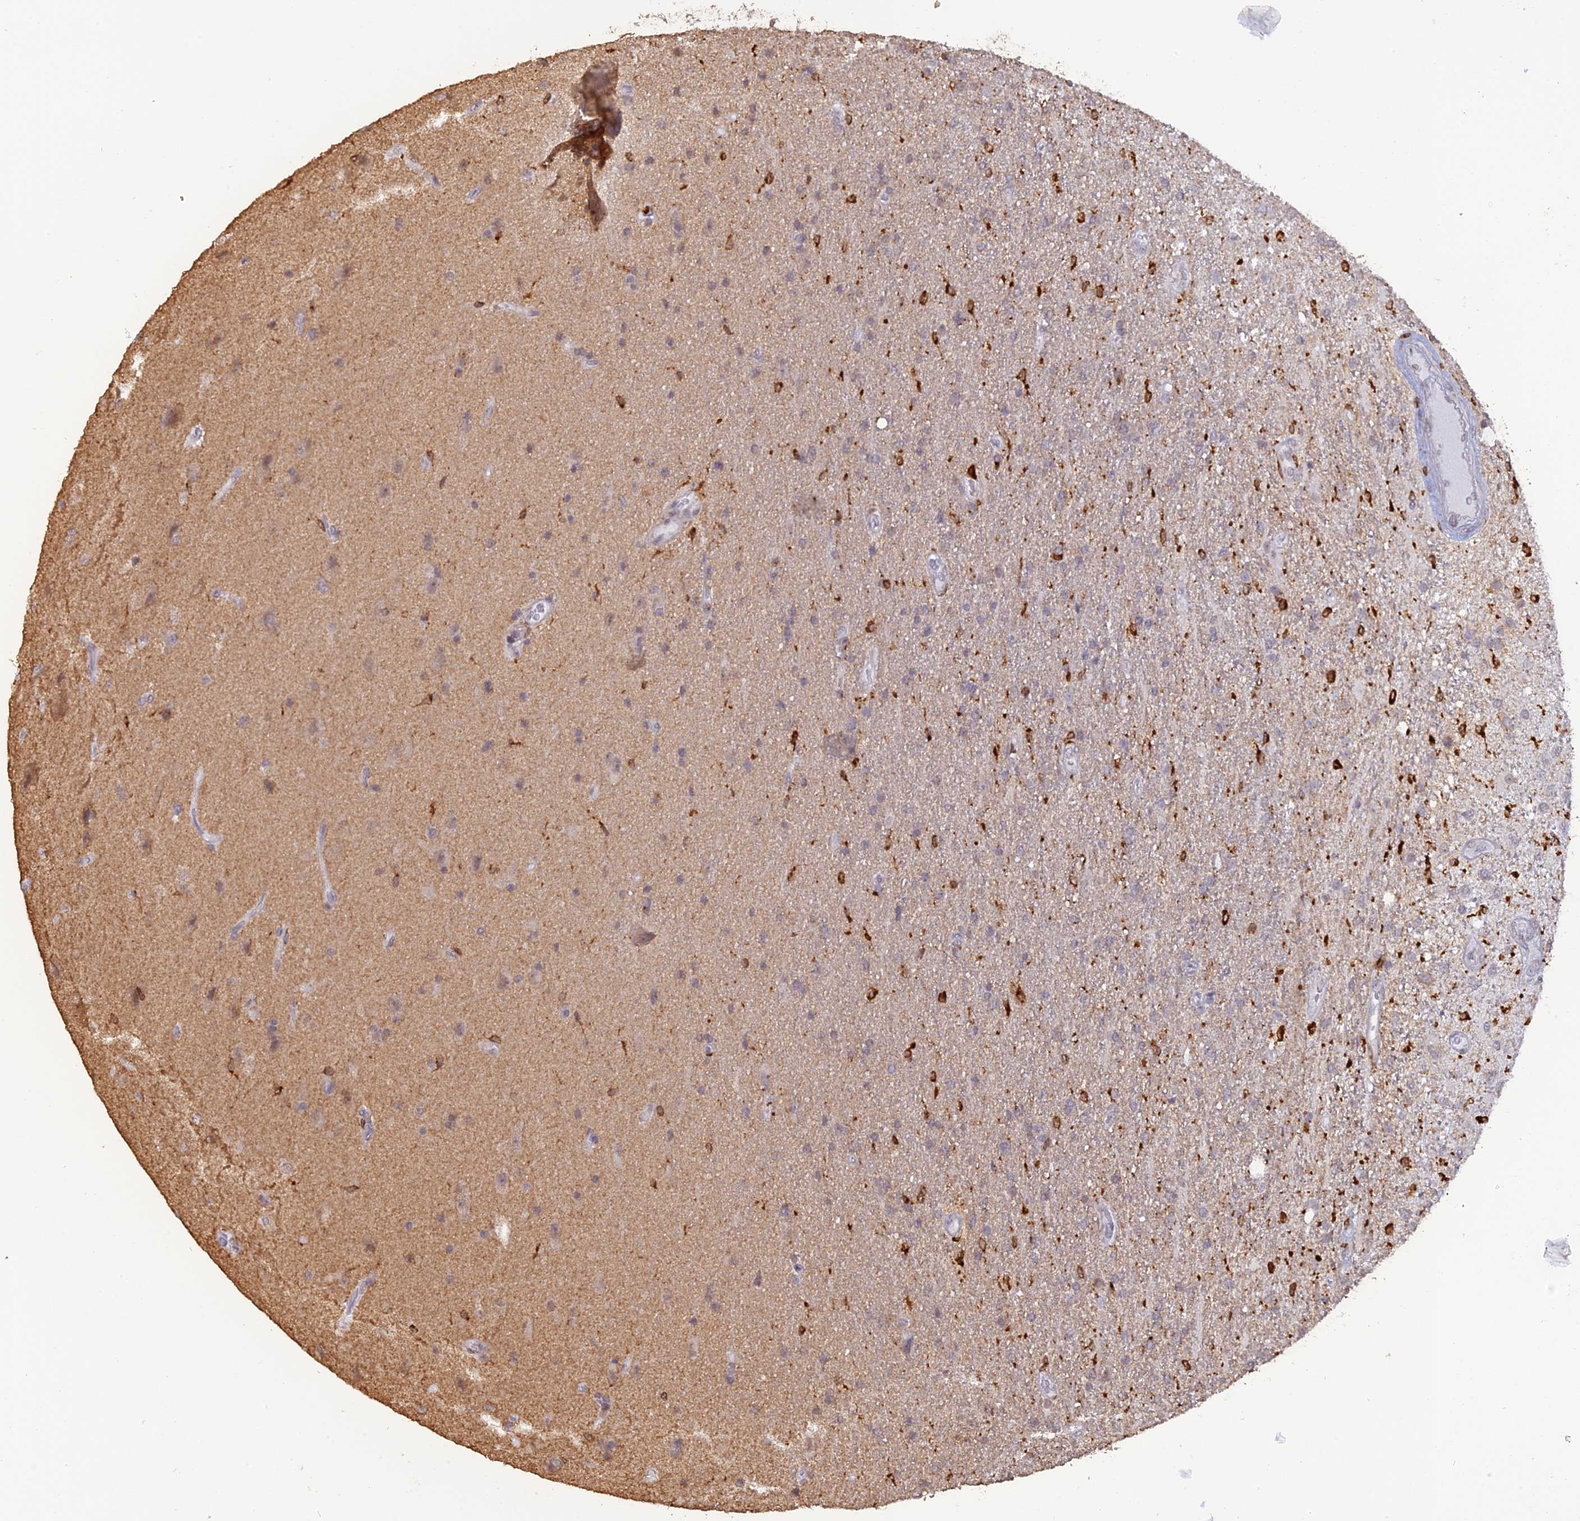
{"staining": {"intensity": "negative", "quantity": "none", "location": "none"}, "tissue": "glioma", "cell_type": "Tumor cells", "image_type": "cancer", "snomed": [{"axis": "morphology", "description": "Glioma, malignant, Low grade"}, {"axis": "topography", "description": "Brain"}], "caption": "Tumor cells show no significant expression in low-grade glioma (malignant).", "gene": "APOBR", "patient": {"sex": "male", "age": 66}}